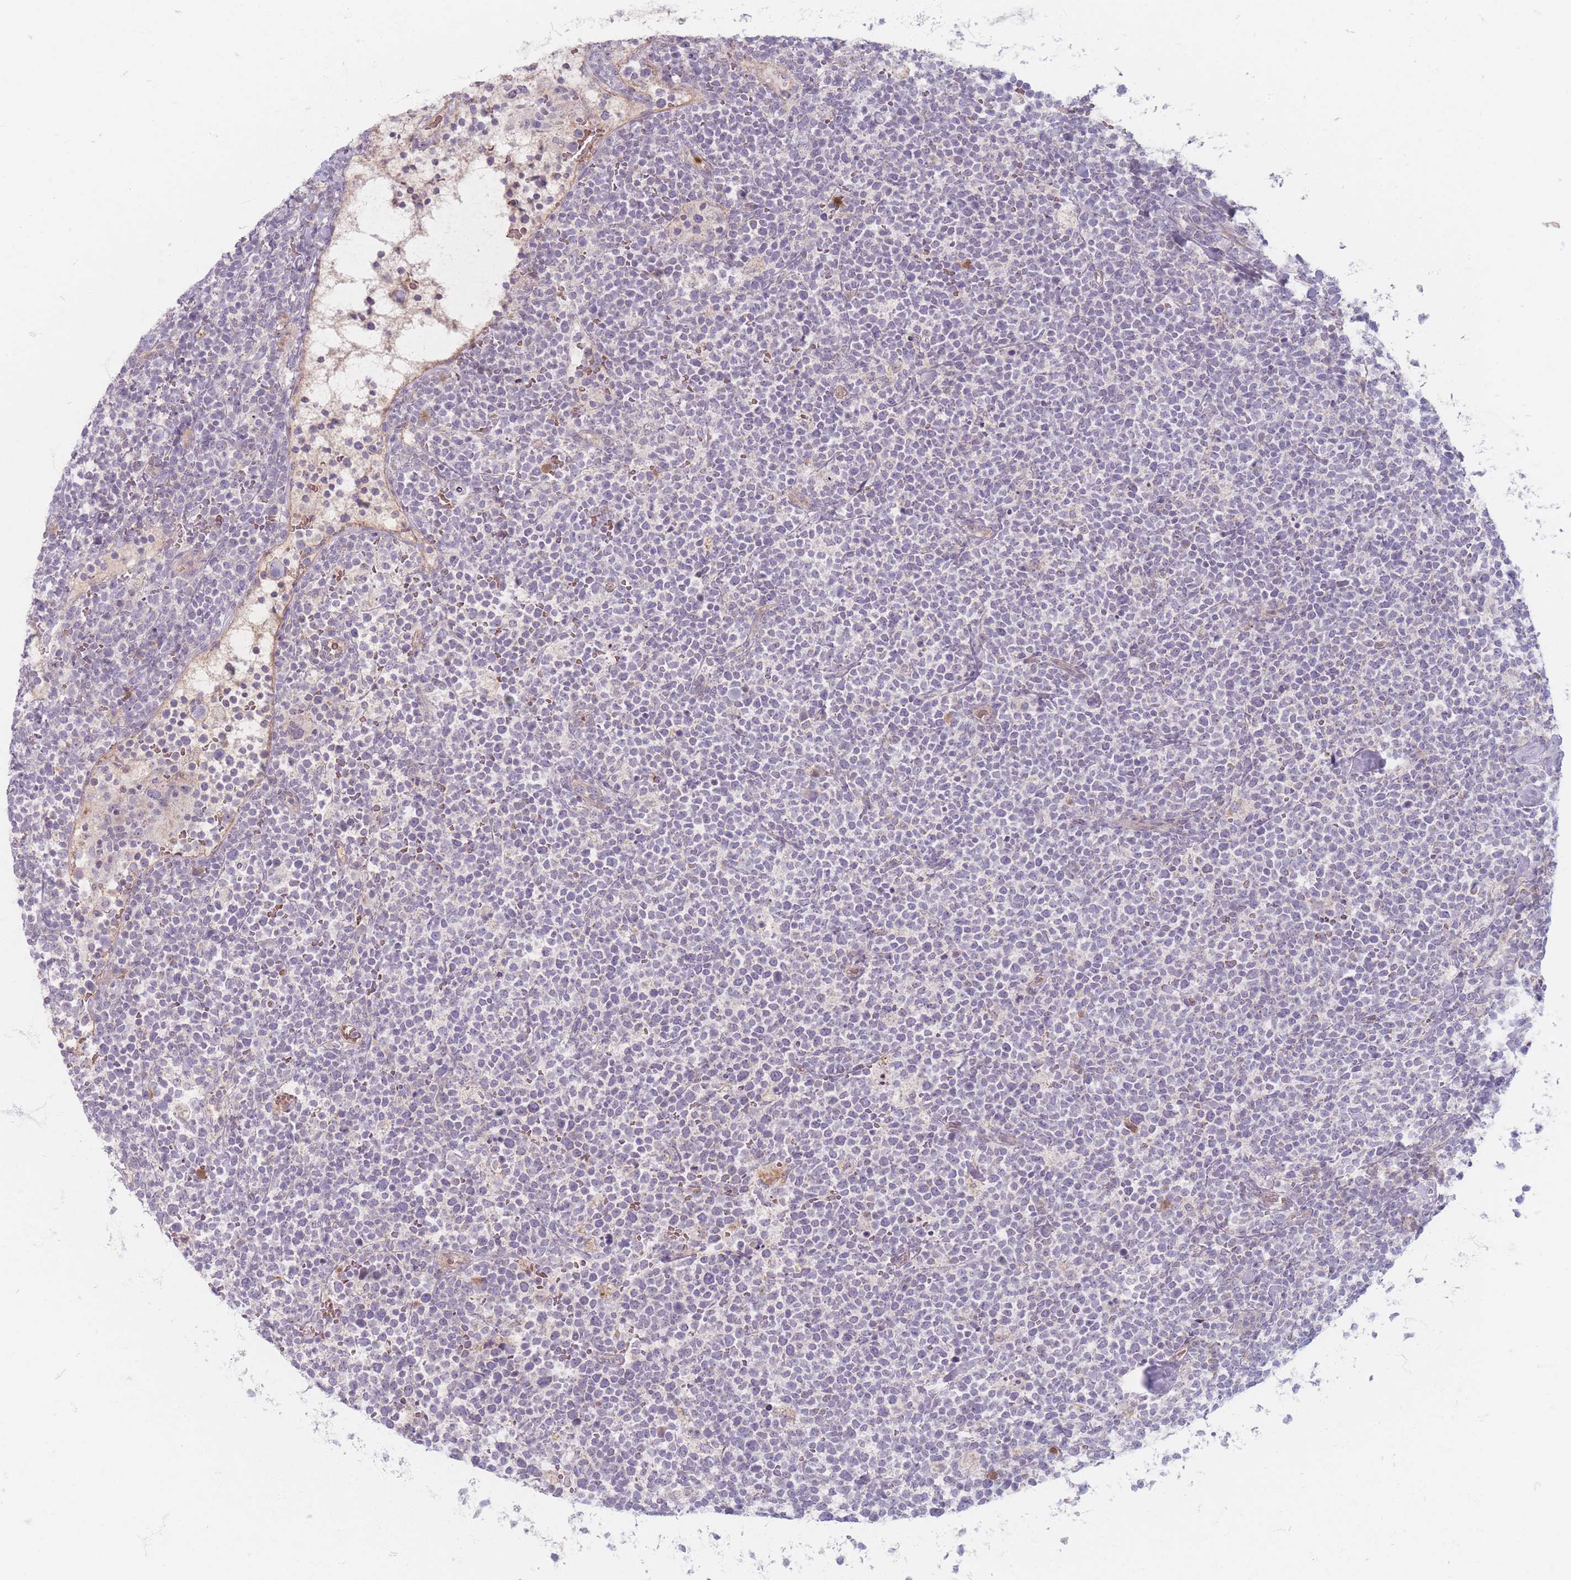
{"staining": {"intensity": "negative", "quantity": "none", "location": "none"}, "tissue": "lymphoma", "cell_type": "Tumor cells", "image_type": "cancer", "snomed": [{"axis": "morphology", "description": "Malignant lymphoma, non-Hodgkin's type, High grade"}, {"axis": "topography", "description": "Lymph node"}], "caption": "A micrograph of human high-grade malignant lymphoma, non-Hodgkin's type is negative for staining in tumor cells.", "gene": "CHCHD7", "patient": {"sex": "male", "age": 61}}